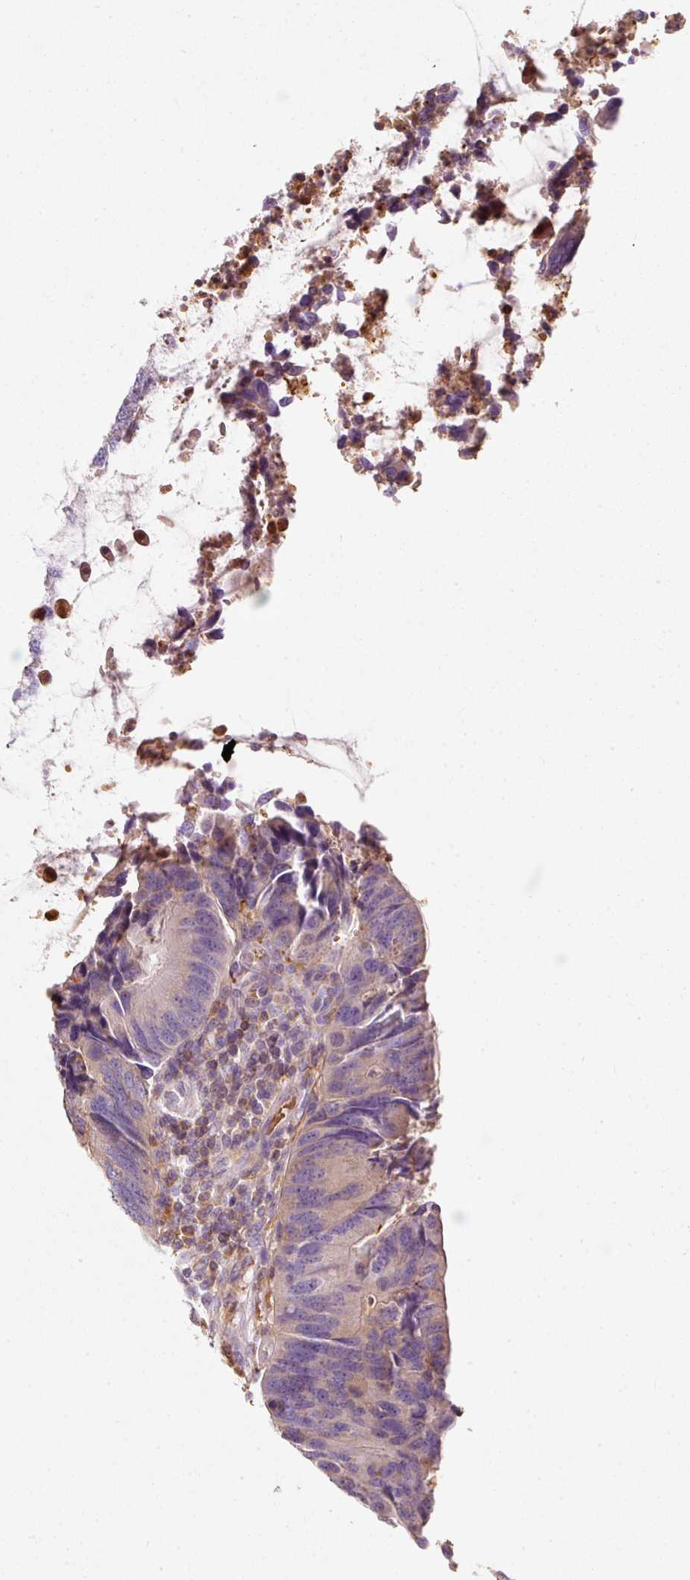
{"staining": {"intensity": "weak", "quantity": "<25%", "location": "cytoplasmic/membranous"}, "tissue": "colorectal cancer", "cell_type": "Tumor cells", "image_type": "cancer", "snomed": [{"axis": "morphology", "description": "Adenocarcinoma, NOS"}, {"axis": "topography", "description": "Colon"}], "caption": "Protein analysis of colorectal cancer (adenocarcinoma) reveals no significant positivity in tumor cells.", "gene": "IQGAP2", "patient": {"sex": "female", "age": 67}}